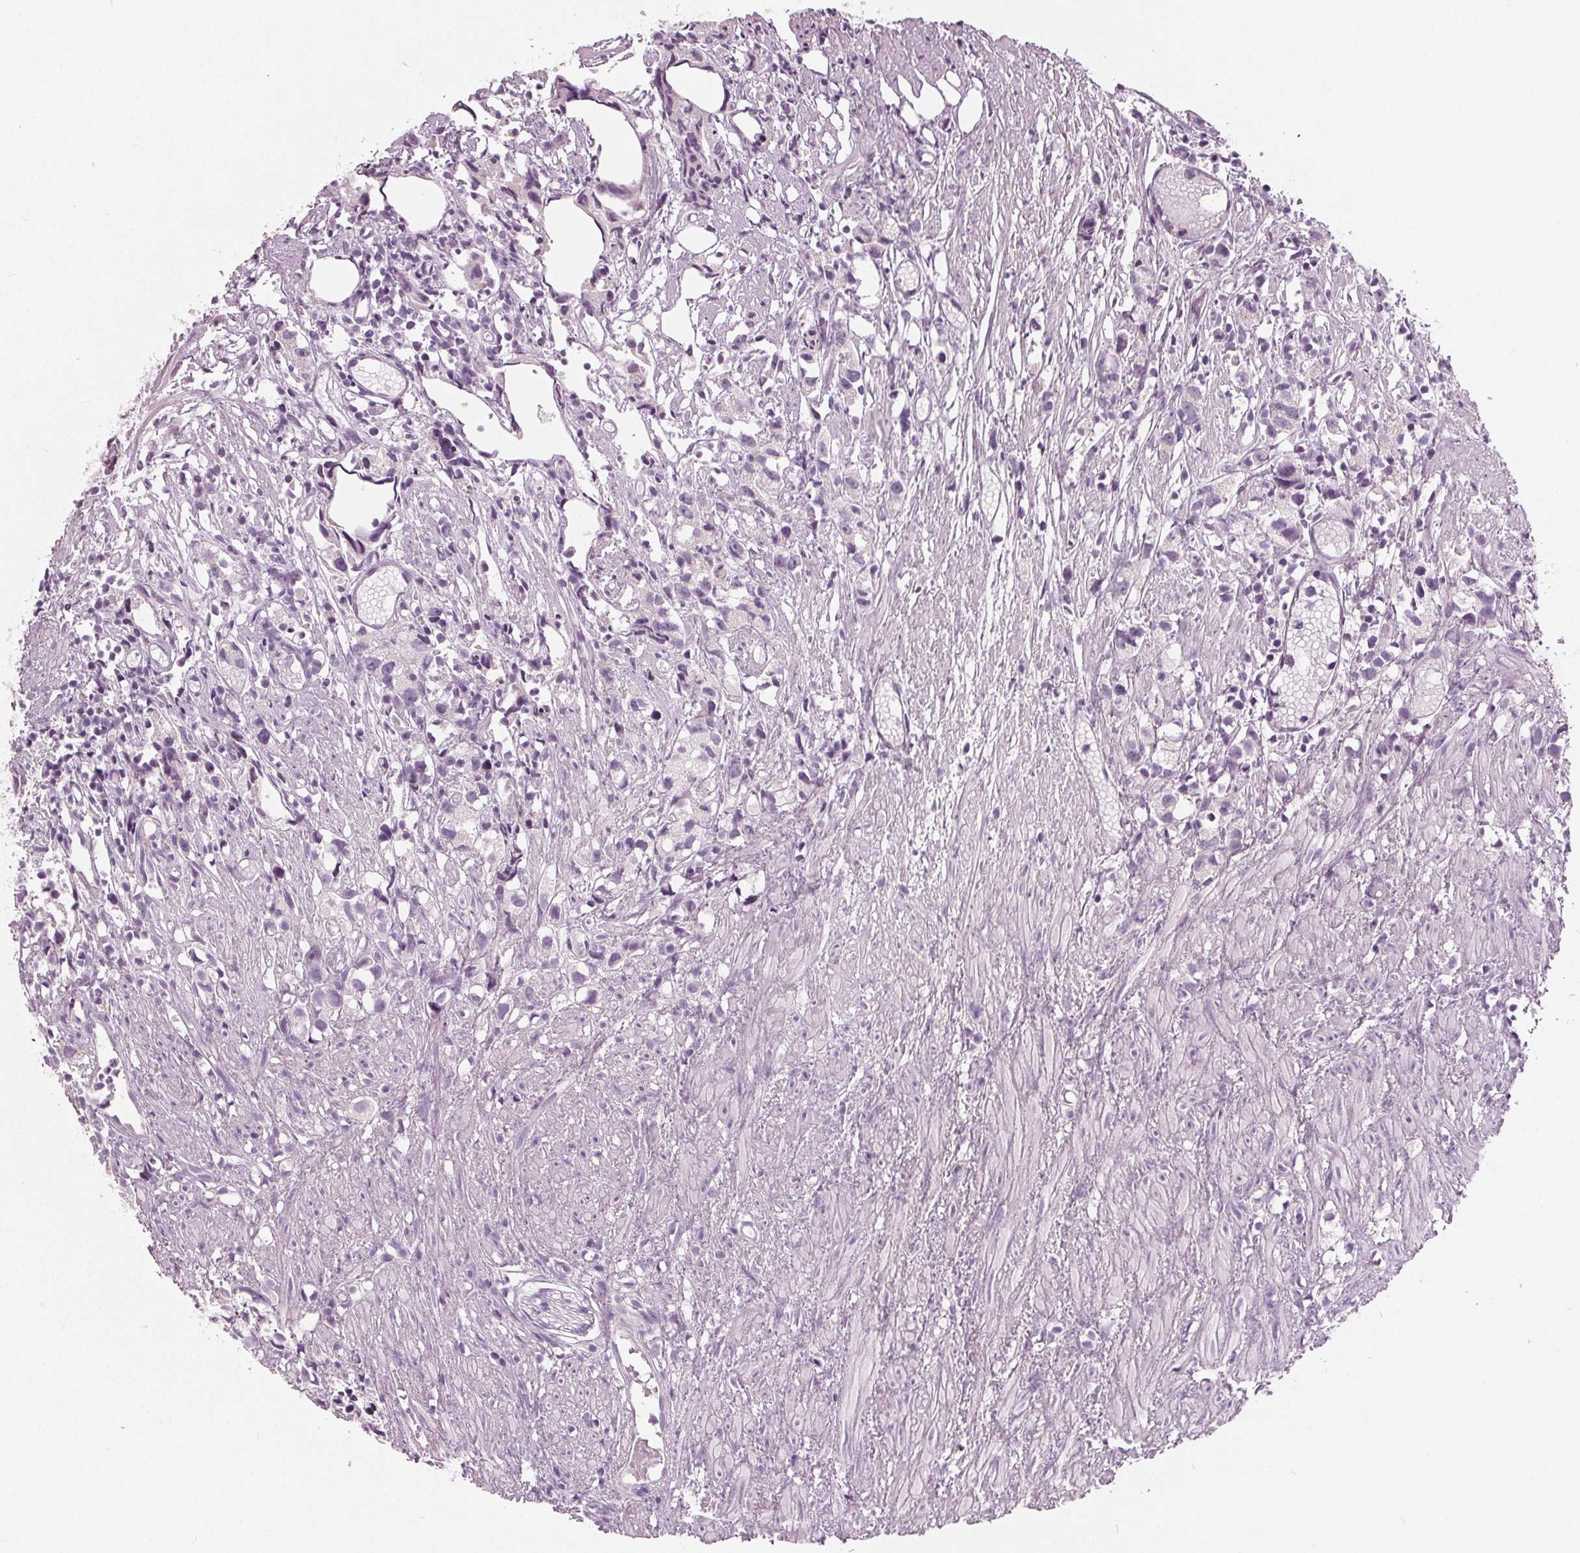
{"staining": {"intensity": "negative", "quantity": "none", "location": "none"}, "tissue": "prostate cancer", "cell_type": "Tumor cells", "image_type": "cancer", "snomed": [{"axis": "morphology", "description": "Adenocarcinoma, High grade"}, {"axis": "topography", "description": "Prostate"}], "caption": "Tumor cells show no significant expression in high-grade adenocarcinoma (prostate).", "gene": "LHFPL7", "patient": {"sex": "male", "age": 68}}